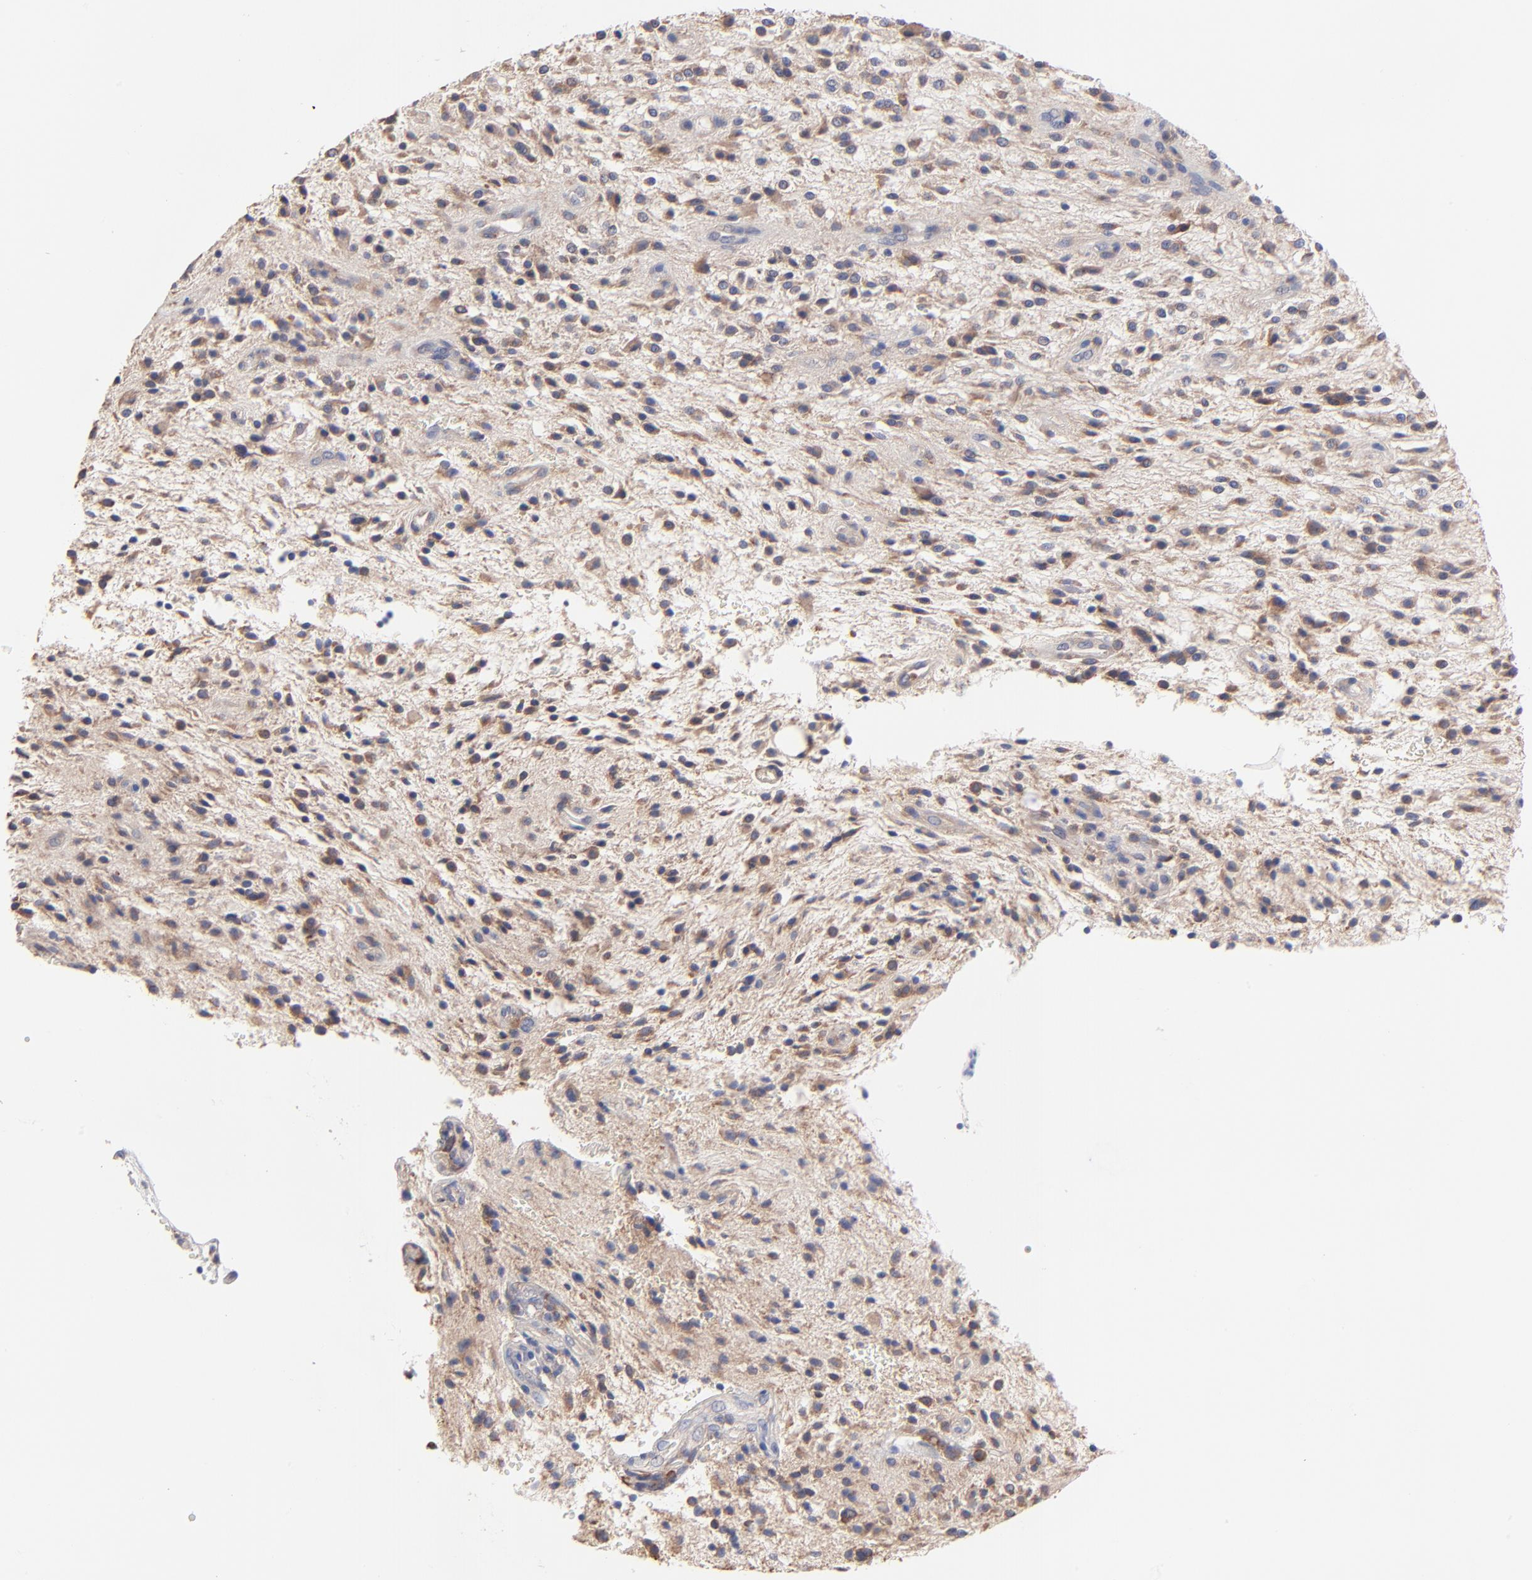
{"staining": {"intensity": "moderate", "quantity": ">75%", "location": "cytoplasmic/membranous"}, "tissue": "glioma", "cell_type": "Tumor cells", "image_type": "cancer", "snomed": [{"axis": "morphology", "description": "Glioma, malignant, NOS"}, {"axis": "topography", "description": "Cerebellum"}], "caption": "Protein staining exhibits moderate cytoplasmic/membranous staining in approximately >75% of tumor cells in glioma. (brown staining indicates protein expression, while blue staining denotes nuclei).", "gene": "PPFIBP2", "patient": {"sex": "female", "age": 10}}